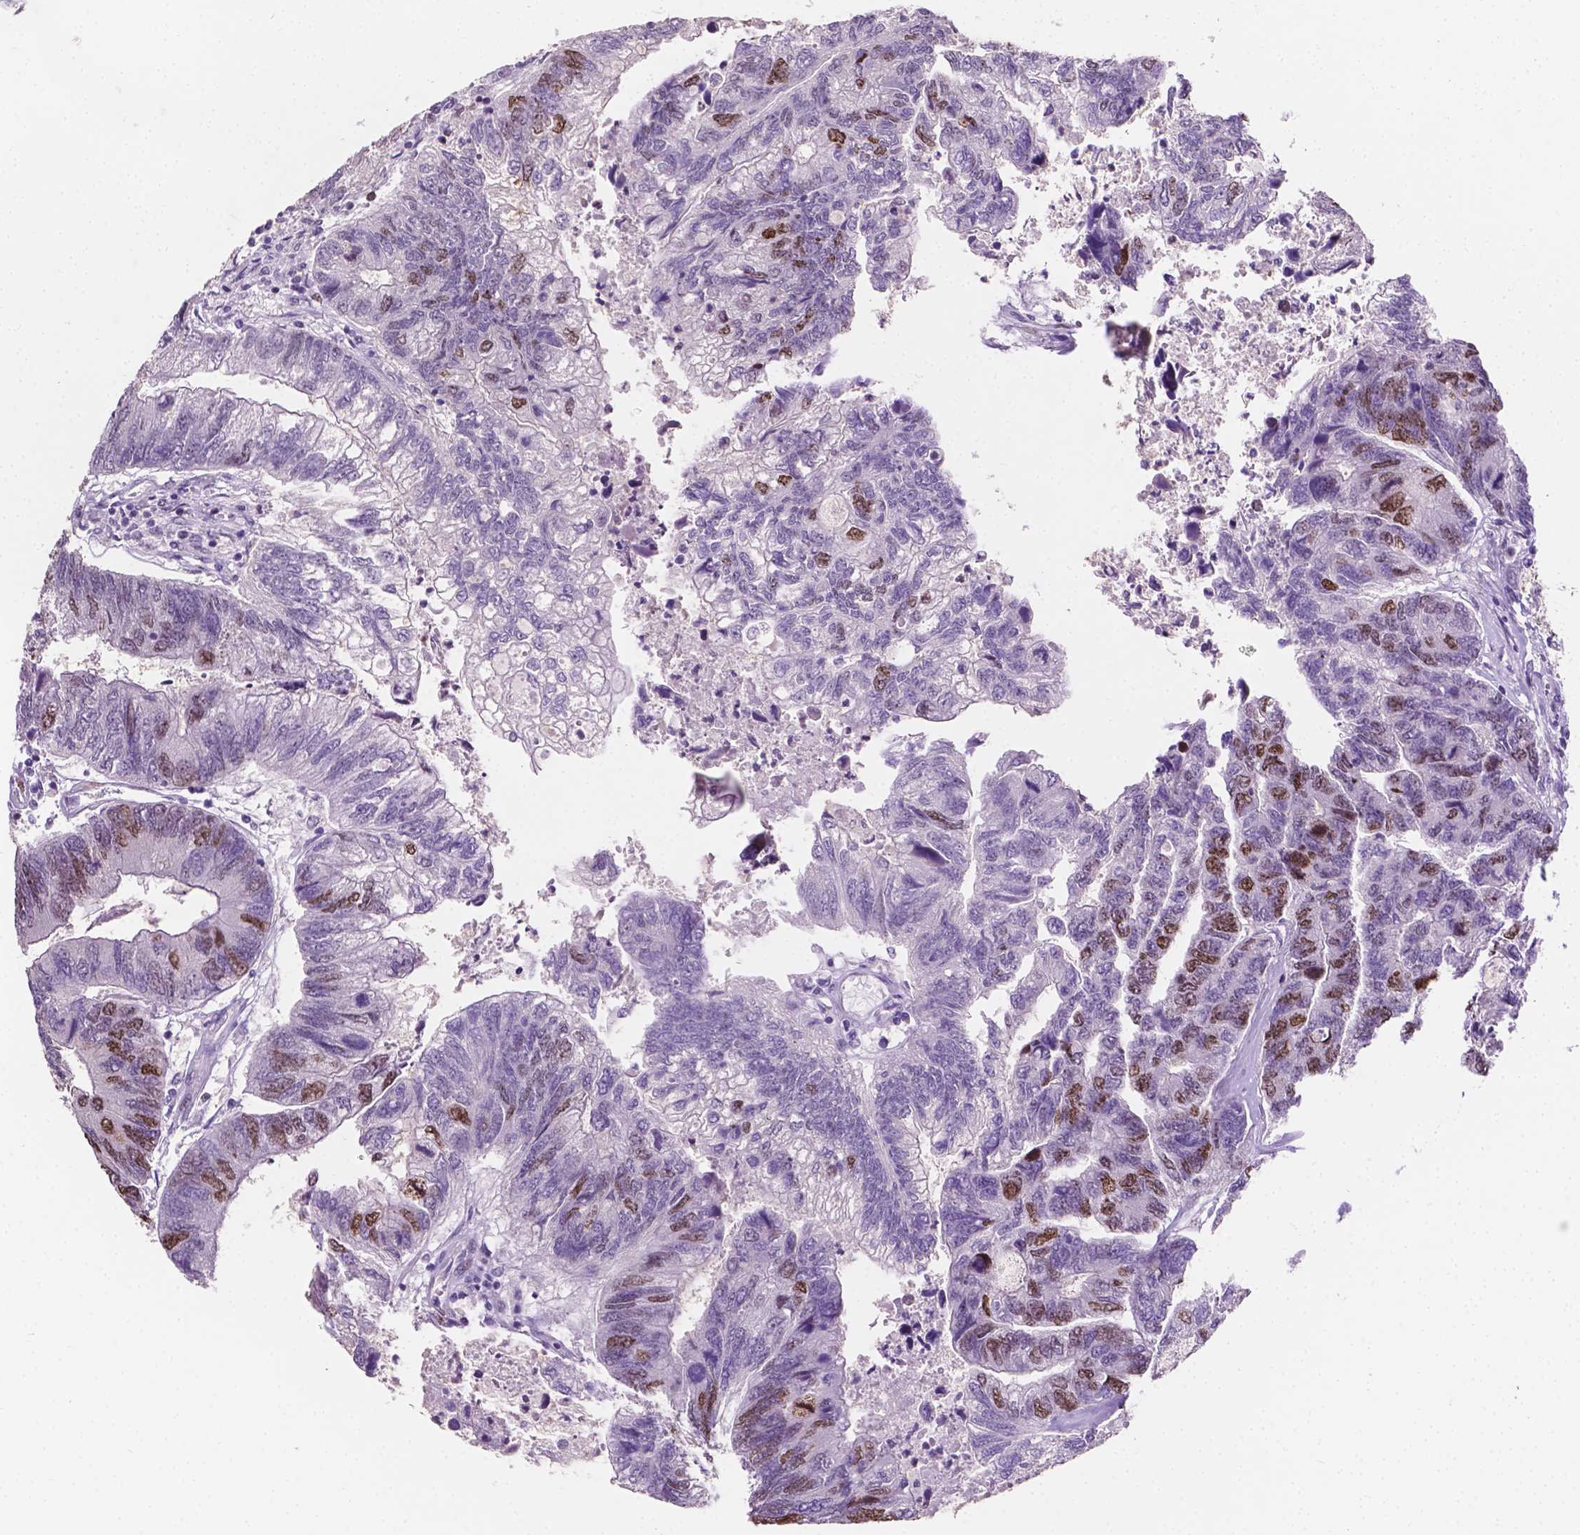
{"staining": {"intensity": "moderate", "quantity": "25%-75%", "location": "nuclear"}, "tissue": "colorectal cancer", "cell_type": "Tumor cells", "image_type": "cancer", "snomed": [{"axis": "morphology", "description": "Adenocarcinoma, NOS"}, {"axis": "topography", "description": "Colon"}], "caption": "Immunohistochemical staining of human adenocarcinoma (colorectal) exhibits moderate nuclear protein expression in about 25%-75% of tumor cells.", "gene": "SIAH2", "patient": {"sex": "female", "age": 67}}